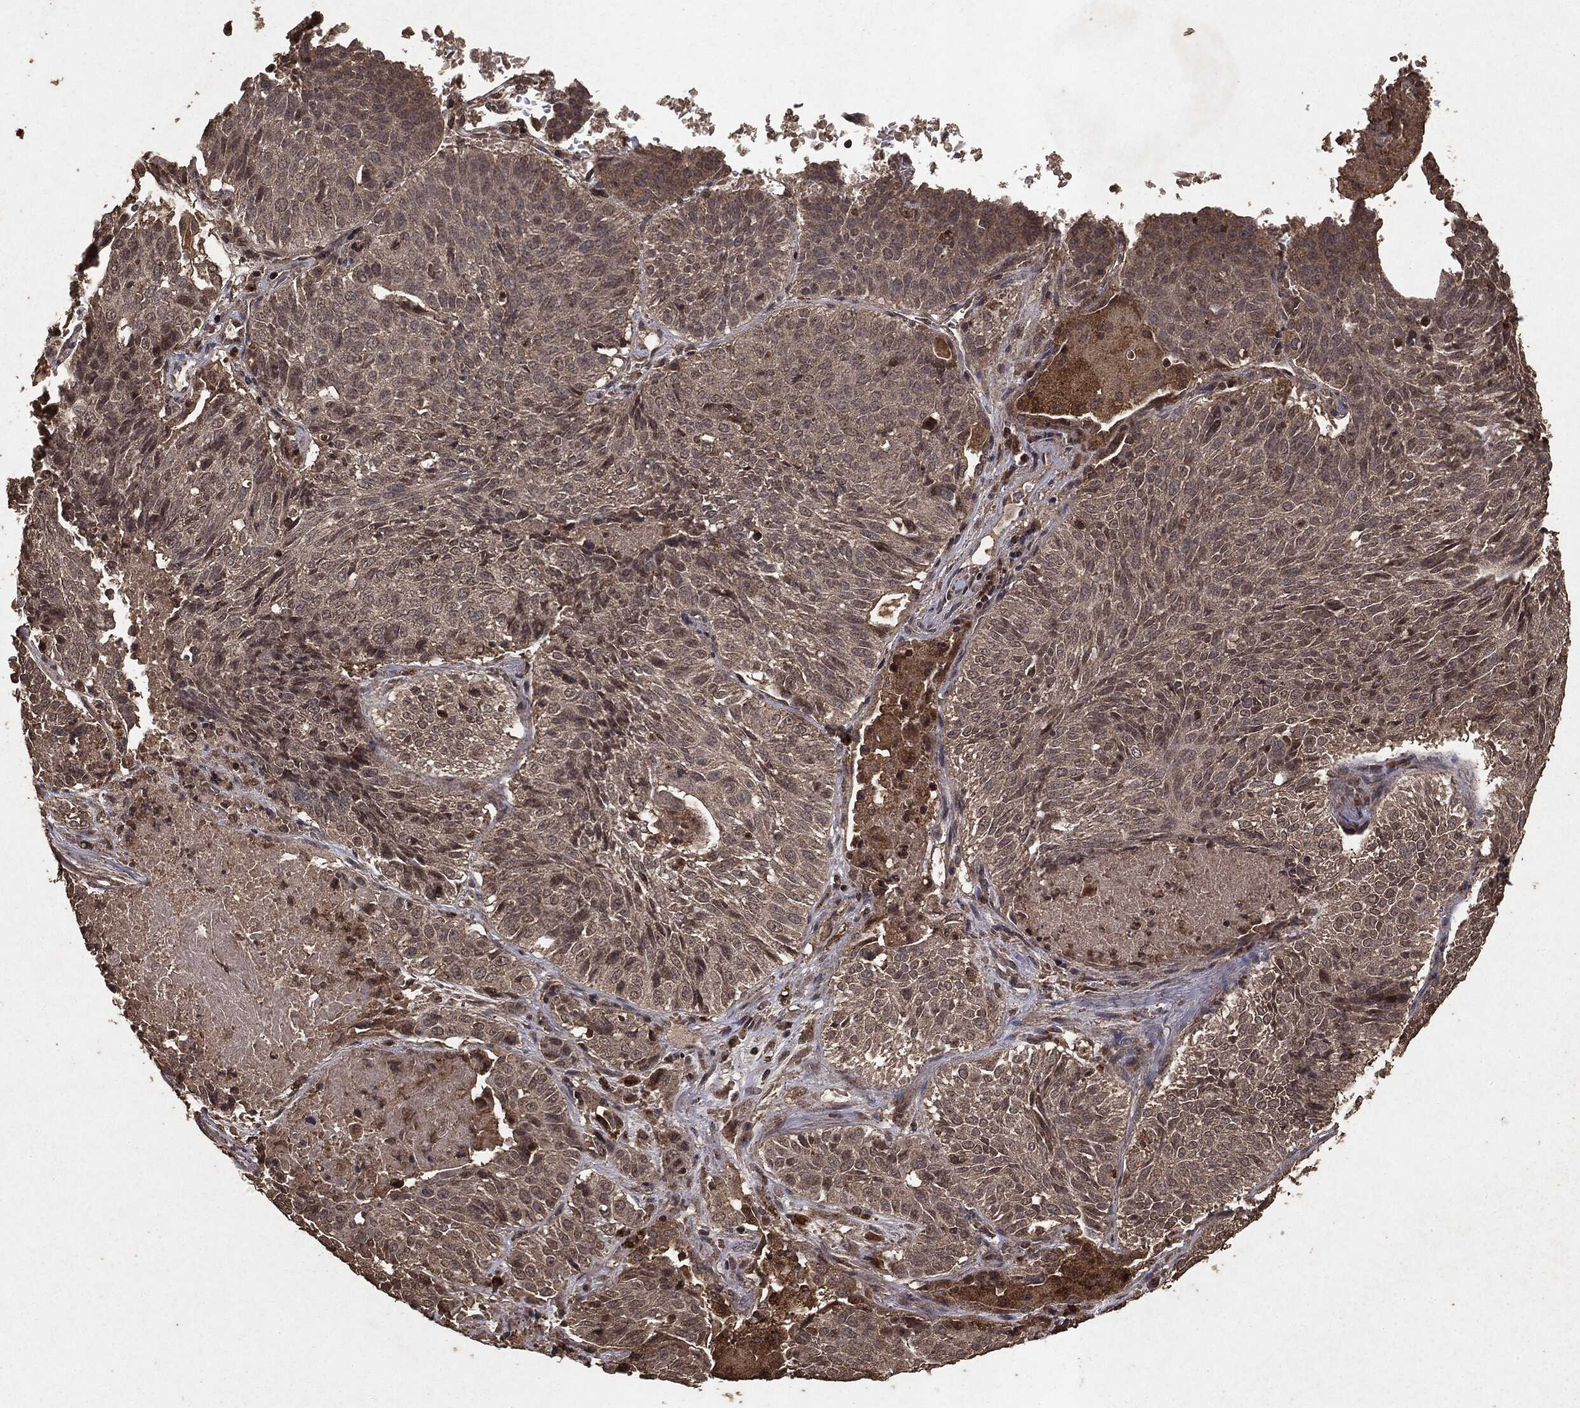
{"staining": {"intensity": "negative", "quantity": "none", "location": "none"}, "tissue": "lung cancer", "cell_type": "Tumor cells", "image_type": "cancer", "snomed": [{"axis": "morphology", "description": "Squamous cell carcinoma, NOS"}, {"axis": "topography", "description": "Lung"}], "caption": "Lung squamous cell carcinoma was stained to show a protein in brown. There is no significant staining in tumor cells.", "gene": "NME1", "patient": {"sex": "male", "age": 64}}